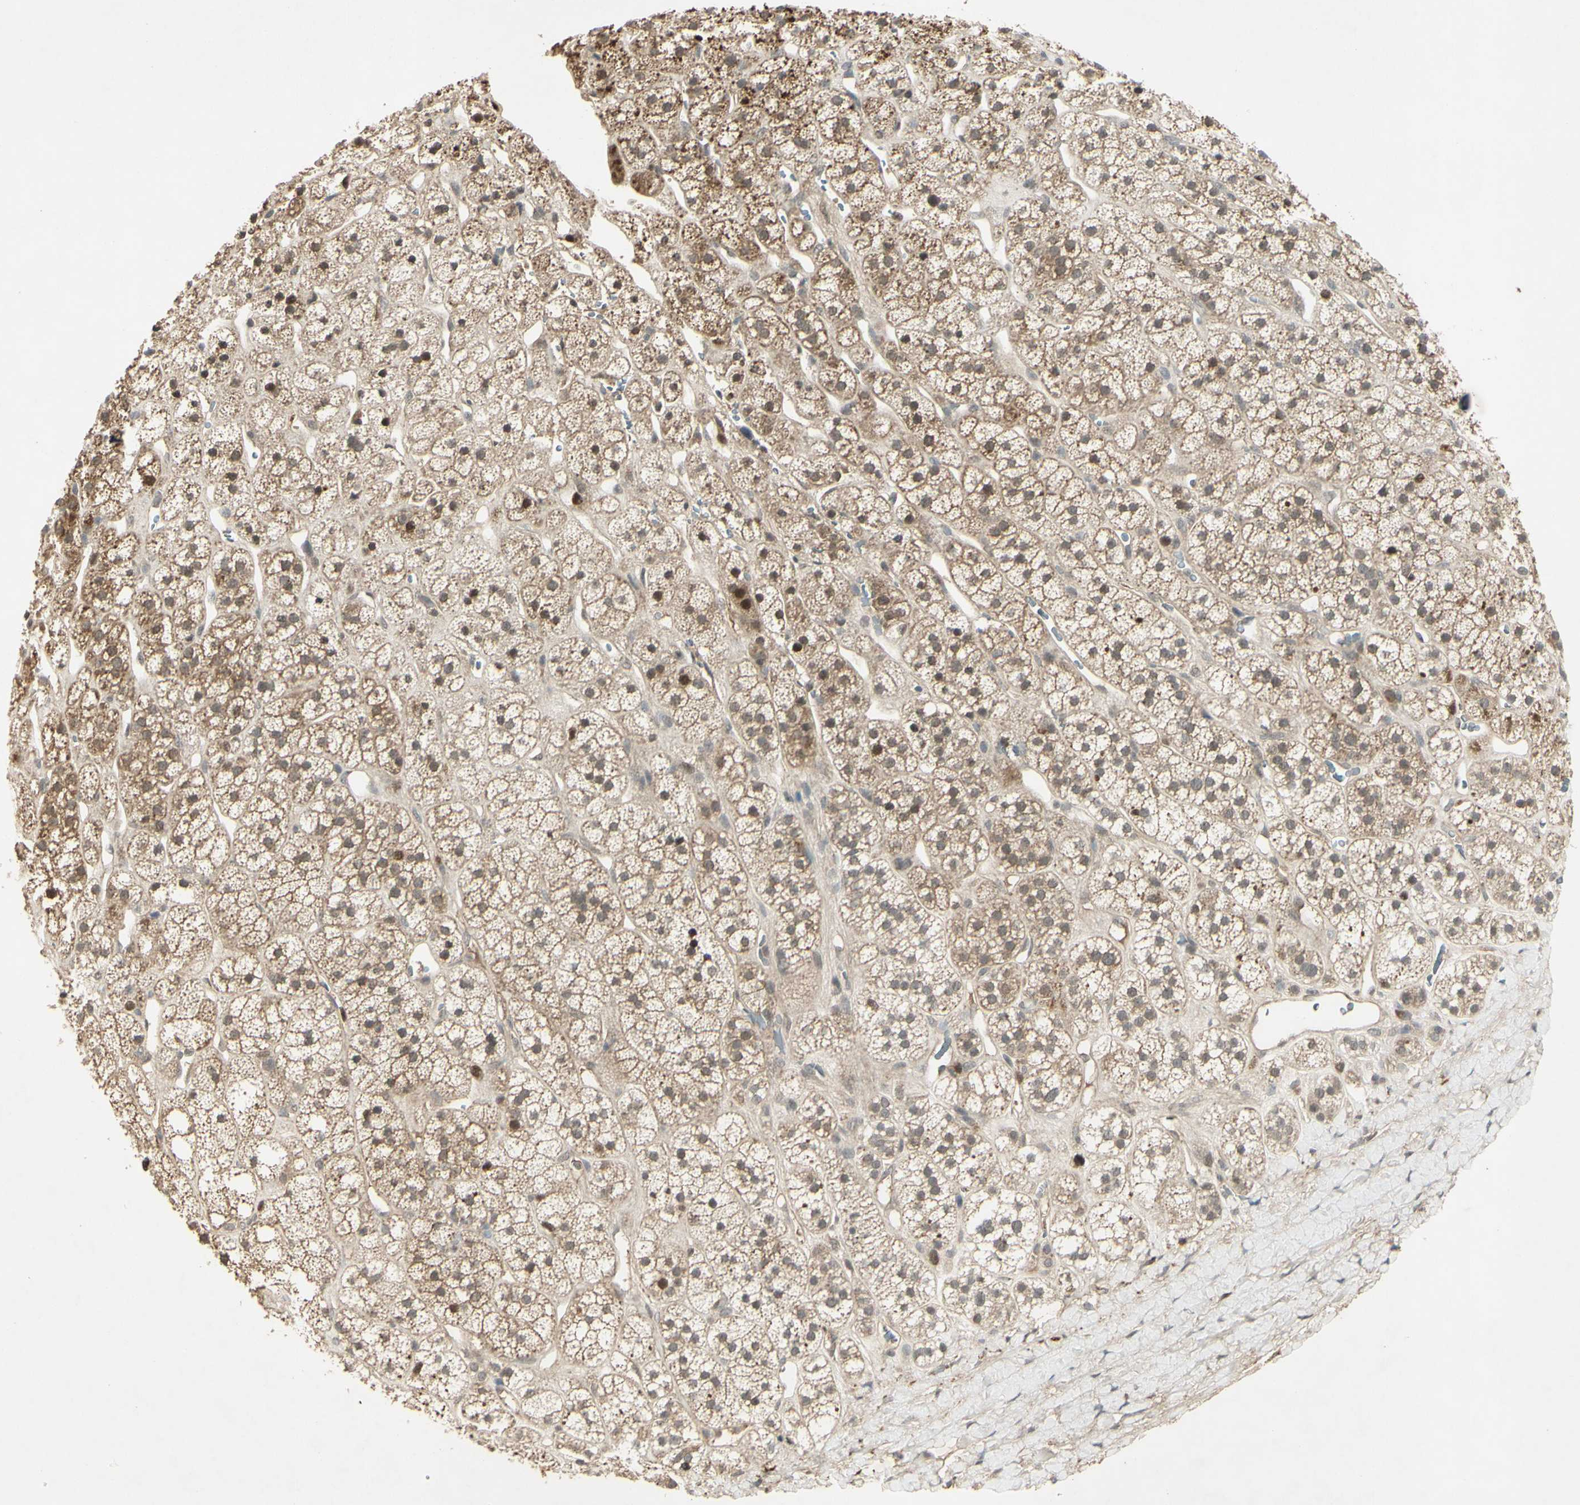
{"staining": {"intensity": "moderate", "quantity": "25%-75%", "location": "cytoplasmic/membranous"}, "tissue": "adrenal gland", "cell_type": "Glandular cells", "image_type": "normal", "snomed": [{"axis": "morphology", "description": "Normal tissue, NOS"}, {"axis": "topography", "description": "Adrenal gland"}], "caption": "This micrograph shows immunohistochemistry staining of benign adrenal gland, with medium moderate cytoplasmic/membranous expression in approximately 25%-75% of glandular cells.", "gene": "RAD18", "patient": {"sex": "male", "age": 56}}